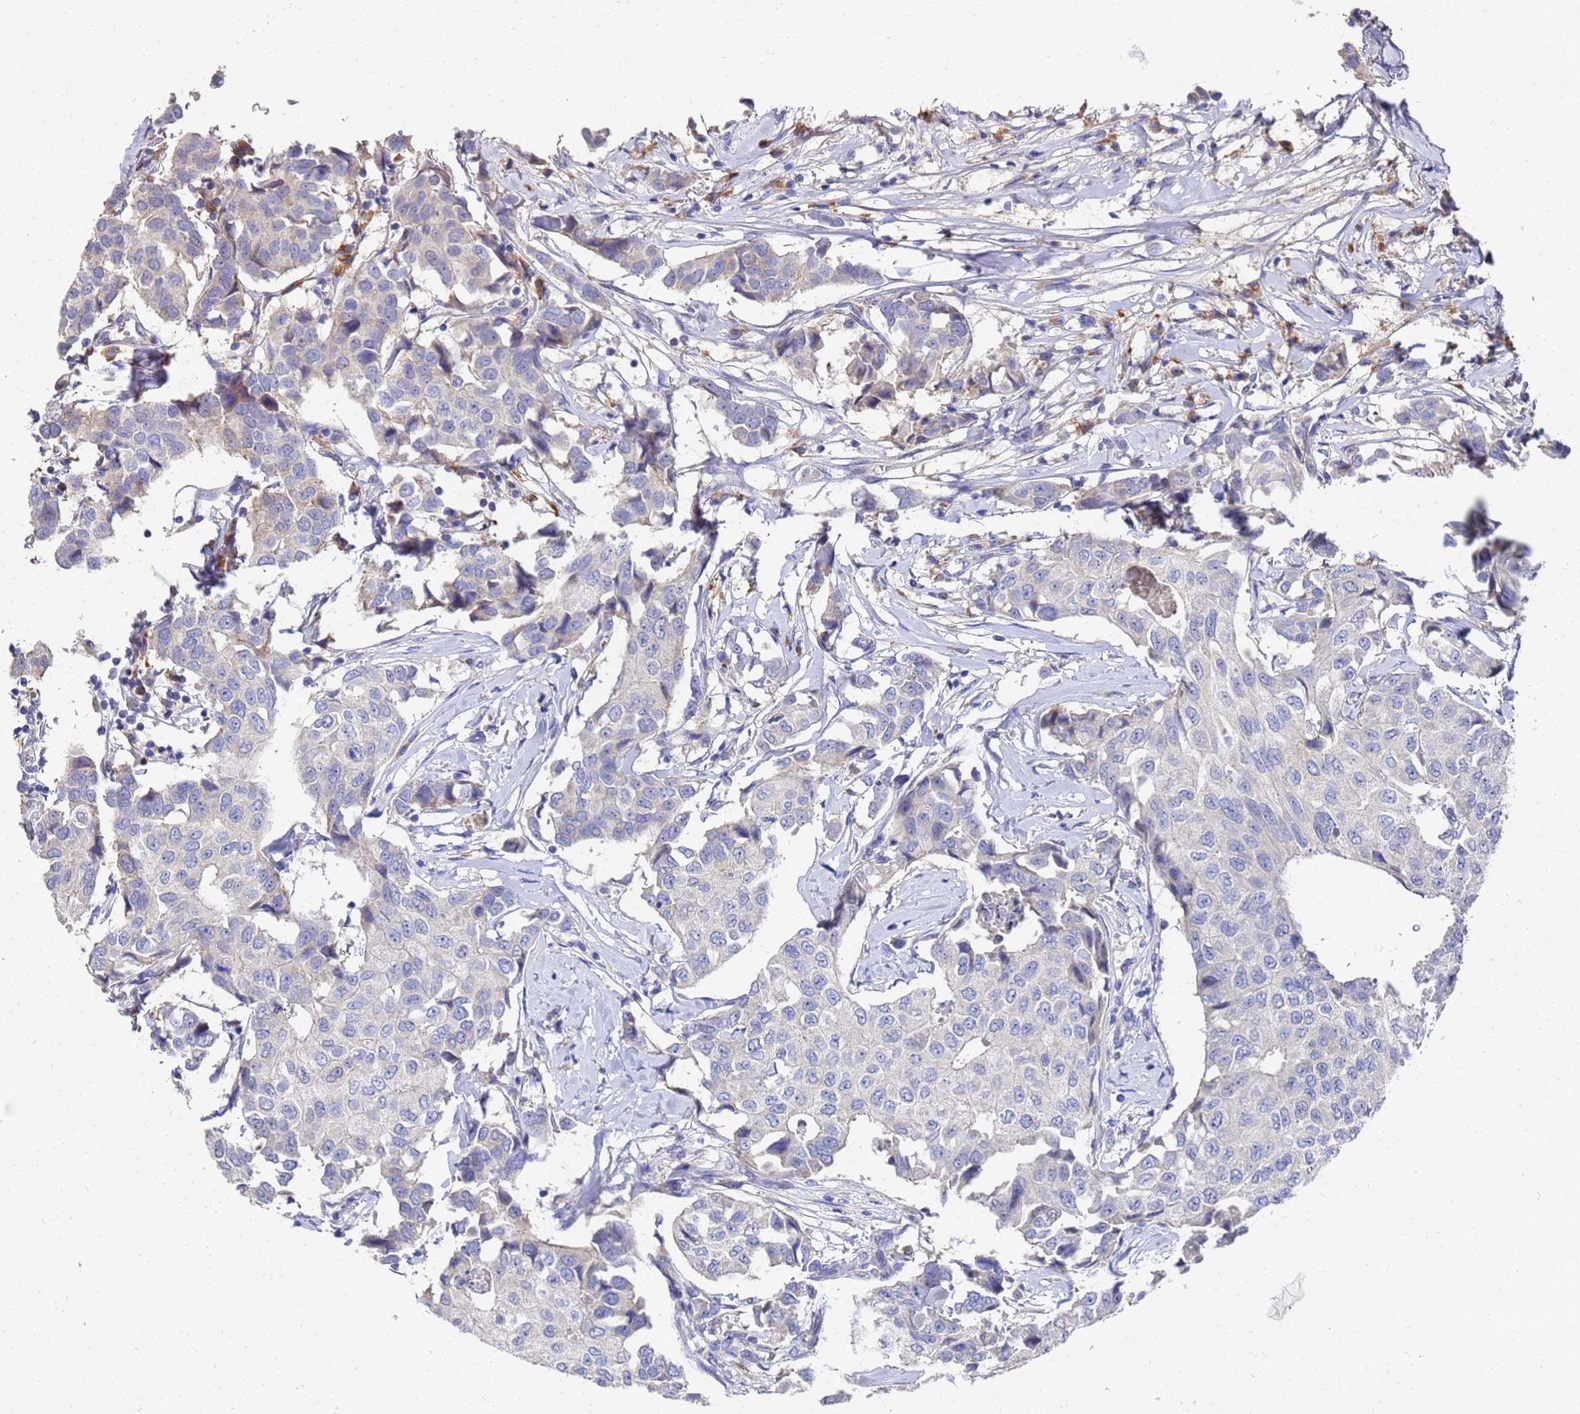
{"staining": {"intensity": "negative", "quantity": "none", "location": "none"}, "tissue": "breast cancer", "cell_type": "Tumor cells", "image_type": "cancer", "snomed": [{"axis": "morphology", "description": "Duct carcinoma"}, {"axis": "topography", "description": "Breast"}], "caption": "IHC of breast intraductal carcinoma displays no positivity in tumor cells. Brightfield microscopy of immunohistochemistry stained with DAB (brown) and hematoxylin (blue), captured at high magnification.", "gene": "TCP10L", "patient": {"sex": "female", "age": 80}}